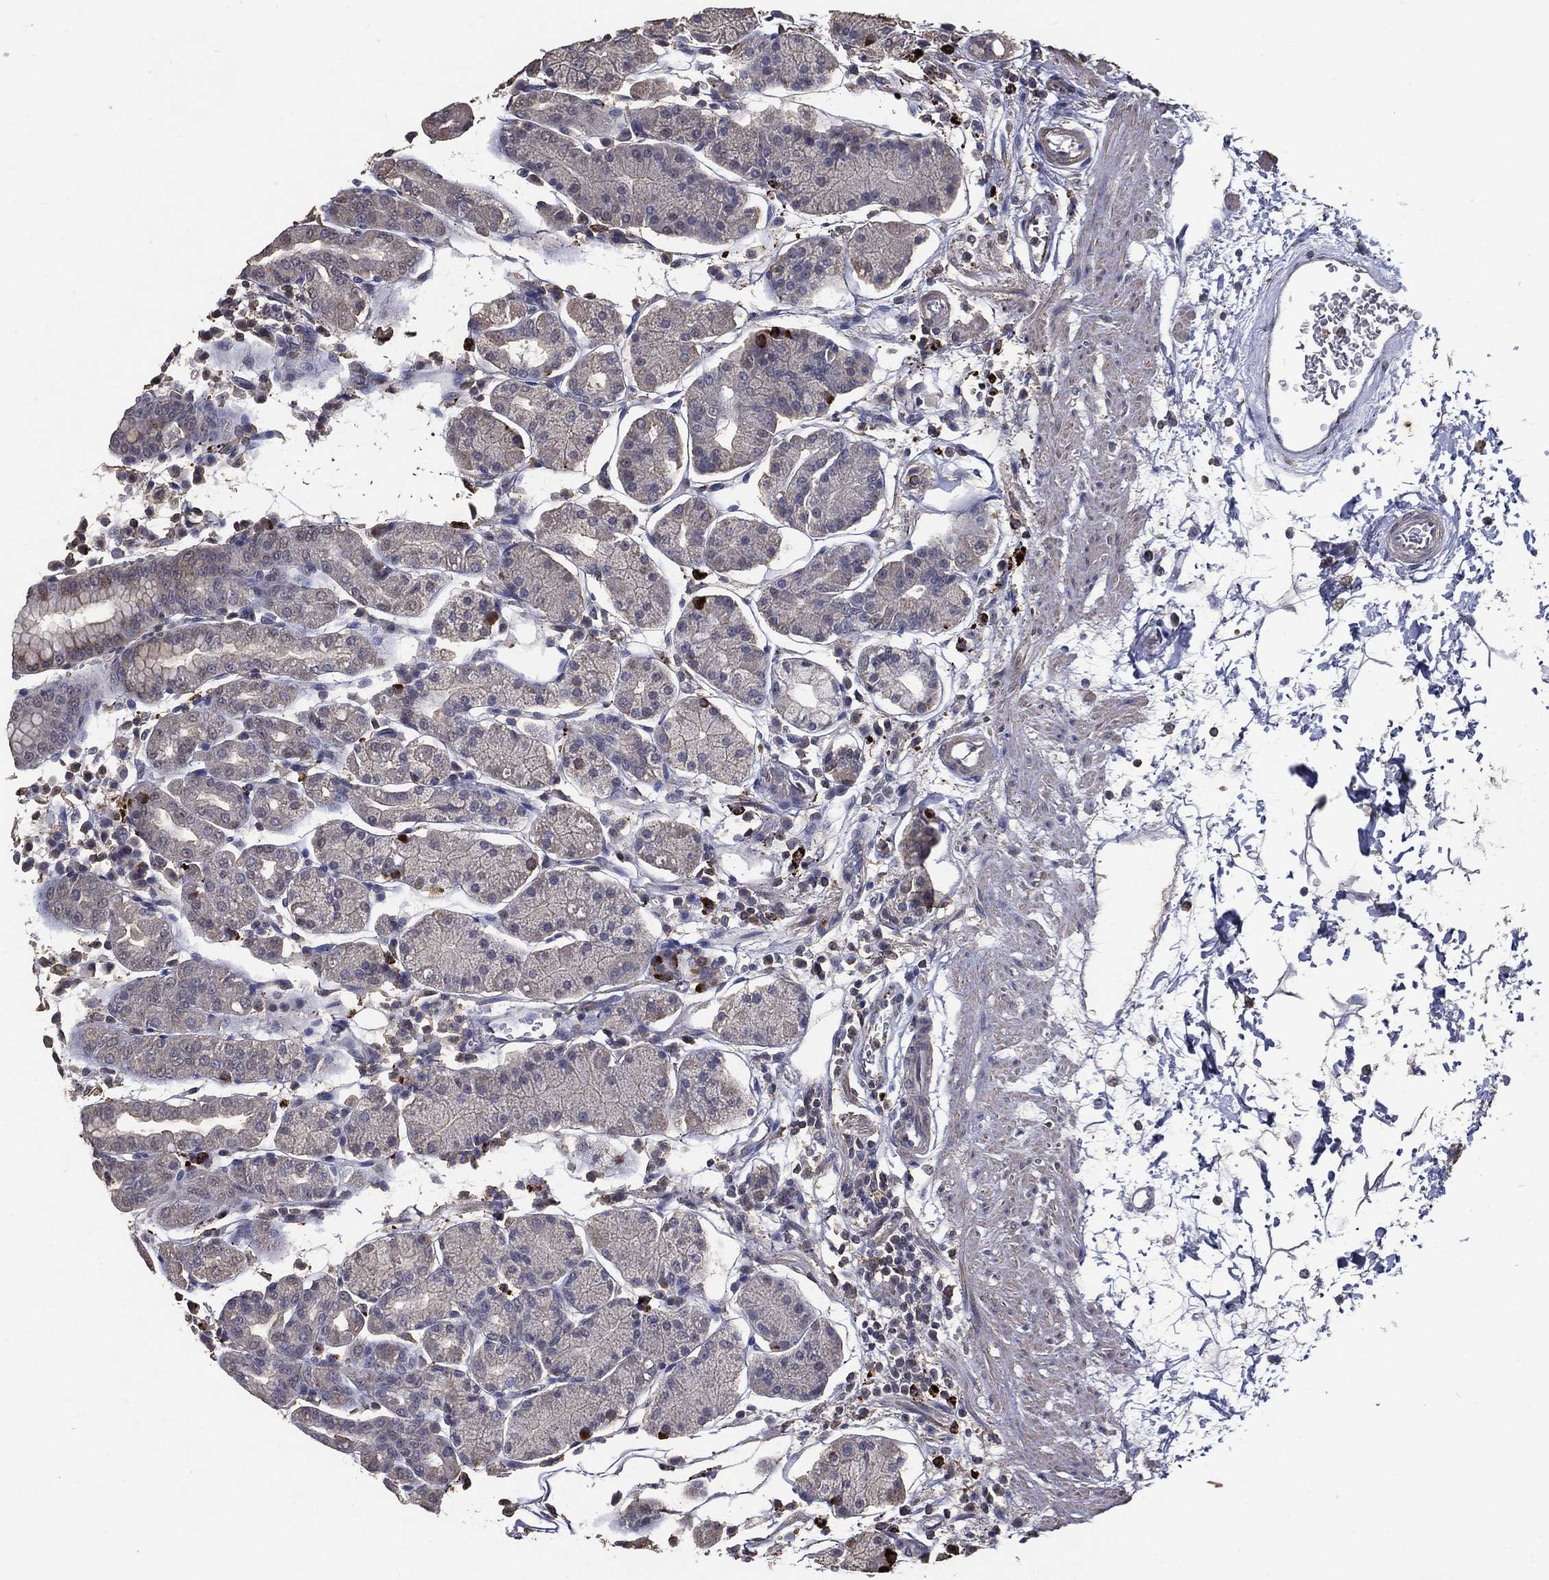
{"staining": {"intensity": "moderate", "quantity": "<25%", "location": "cytoplasmic/membranous"}, "tissue": "stomach", "cell_type": "Glandular cells", "image_type": "normal", "snomed": [{"axis": "morphology", "description": "Normal tissue, NOS"}, {"axis": "topography", "description": "Stomach"}], "caption": "This is an image of IHC staining of normal stomach, which shows moderate staining in the cytoplasmic/membranous of glandular cells.", "gene": "GPR183", "patient": {"sex": "male", "age": 54}}